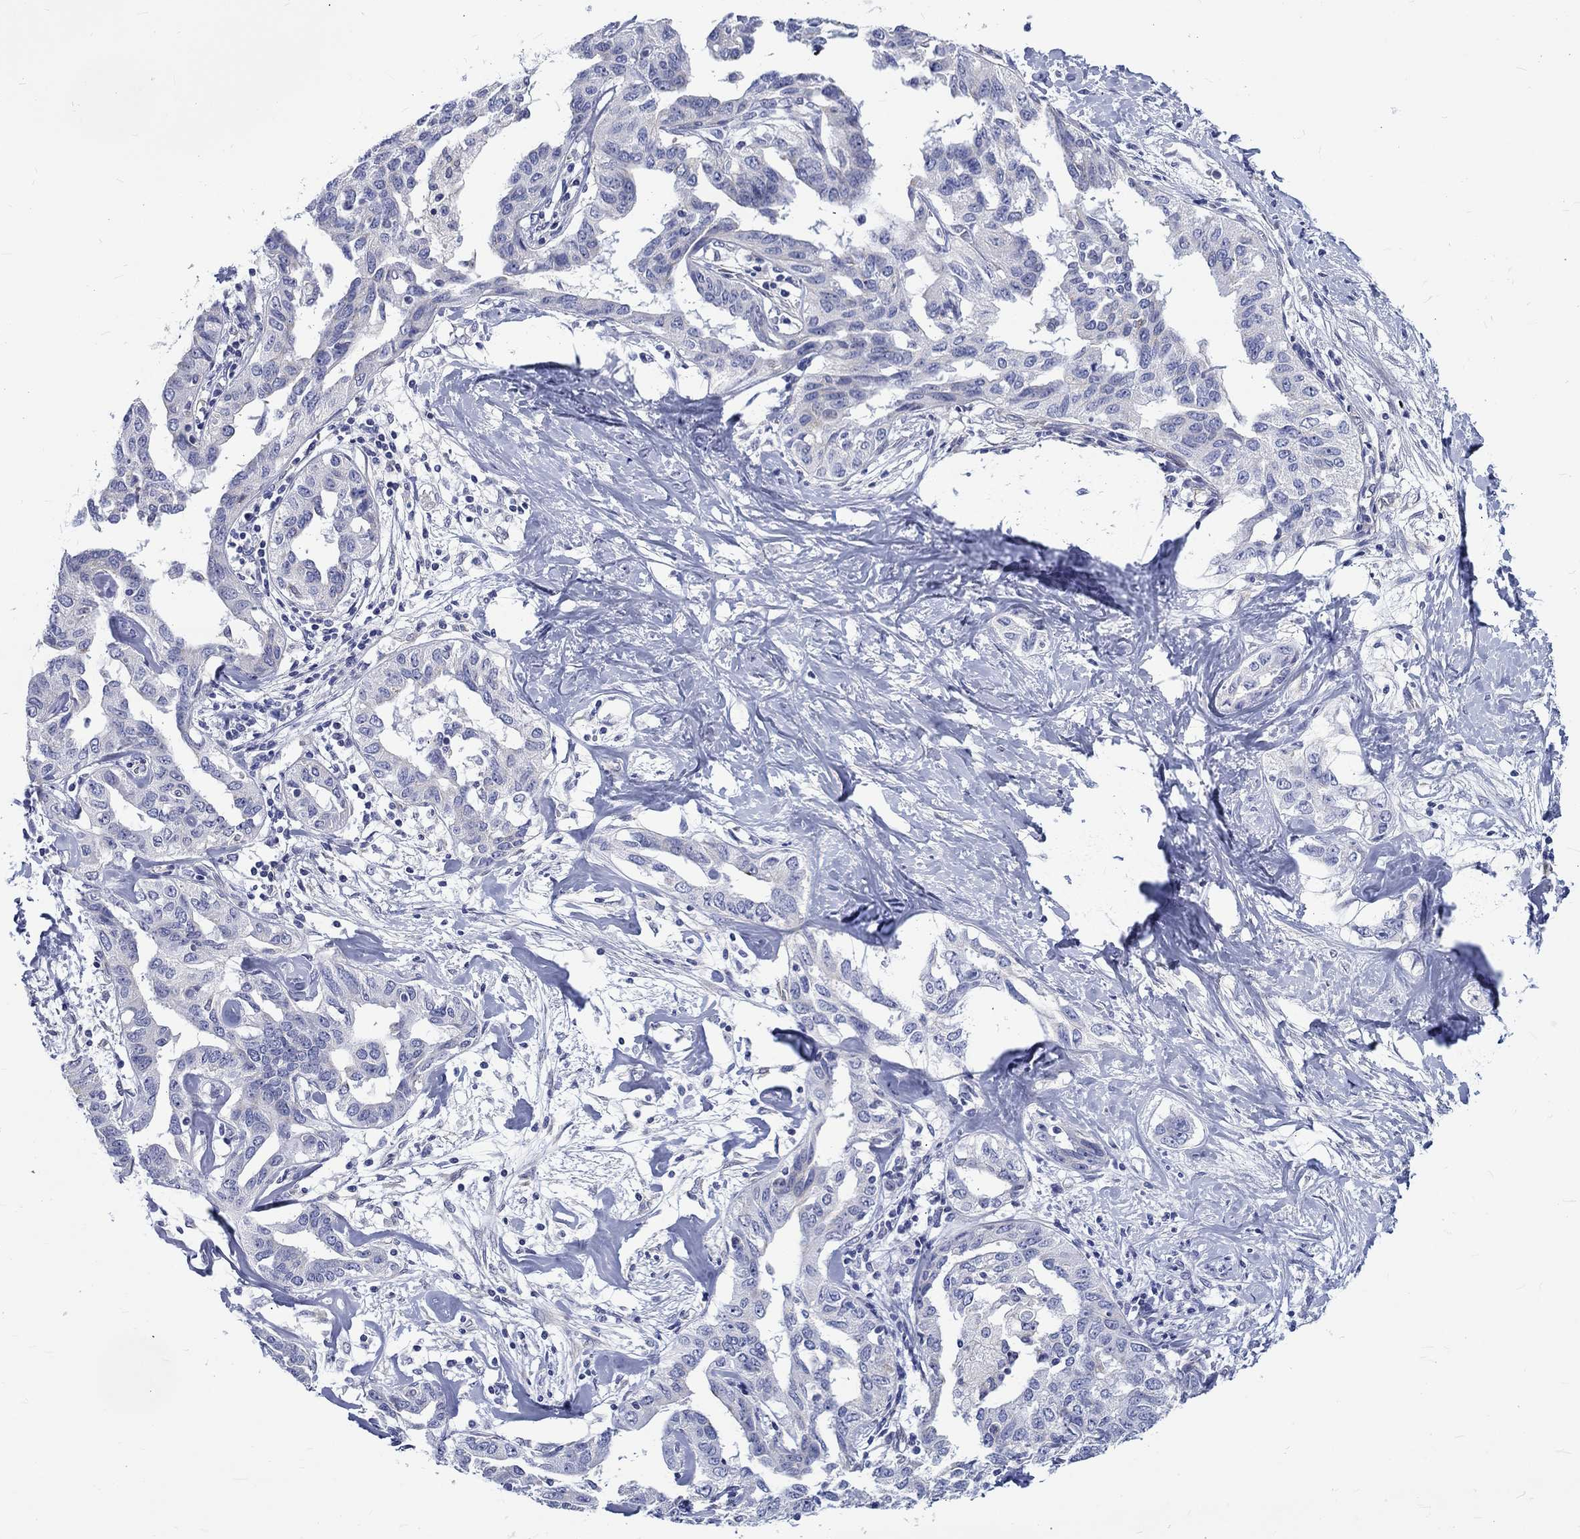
{"staining": {"intensity": "negative", "quantity": "none", "location": "none"}, "tissue": "liver cancer", "cell_type": "Tumor cells", "image_type": "cancer", "snomed": [{"axis": "morphology", "description": "Cholangiocarcinoma"}, {"axis": "topography", "description": "Liver"}], "caption": "Immunohistochemical staining of human liver cancer (cholangiocarcinoma) displays no significant expression in tumor cells.", "gene": "SH2D7", "patient": {"sex": "male", "age": 59}}